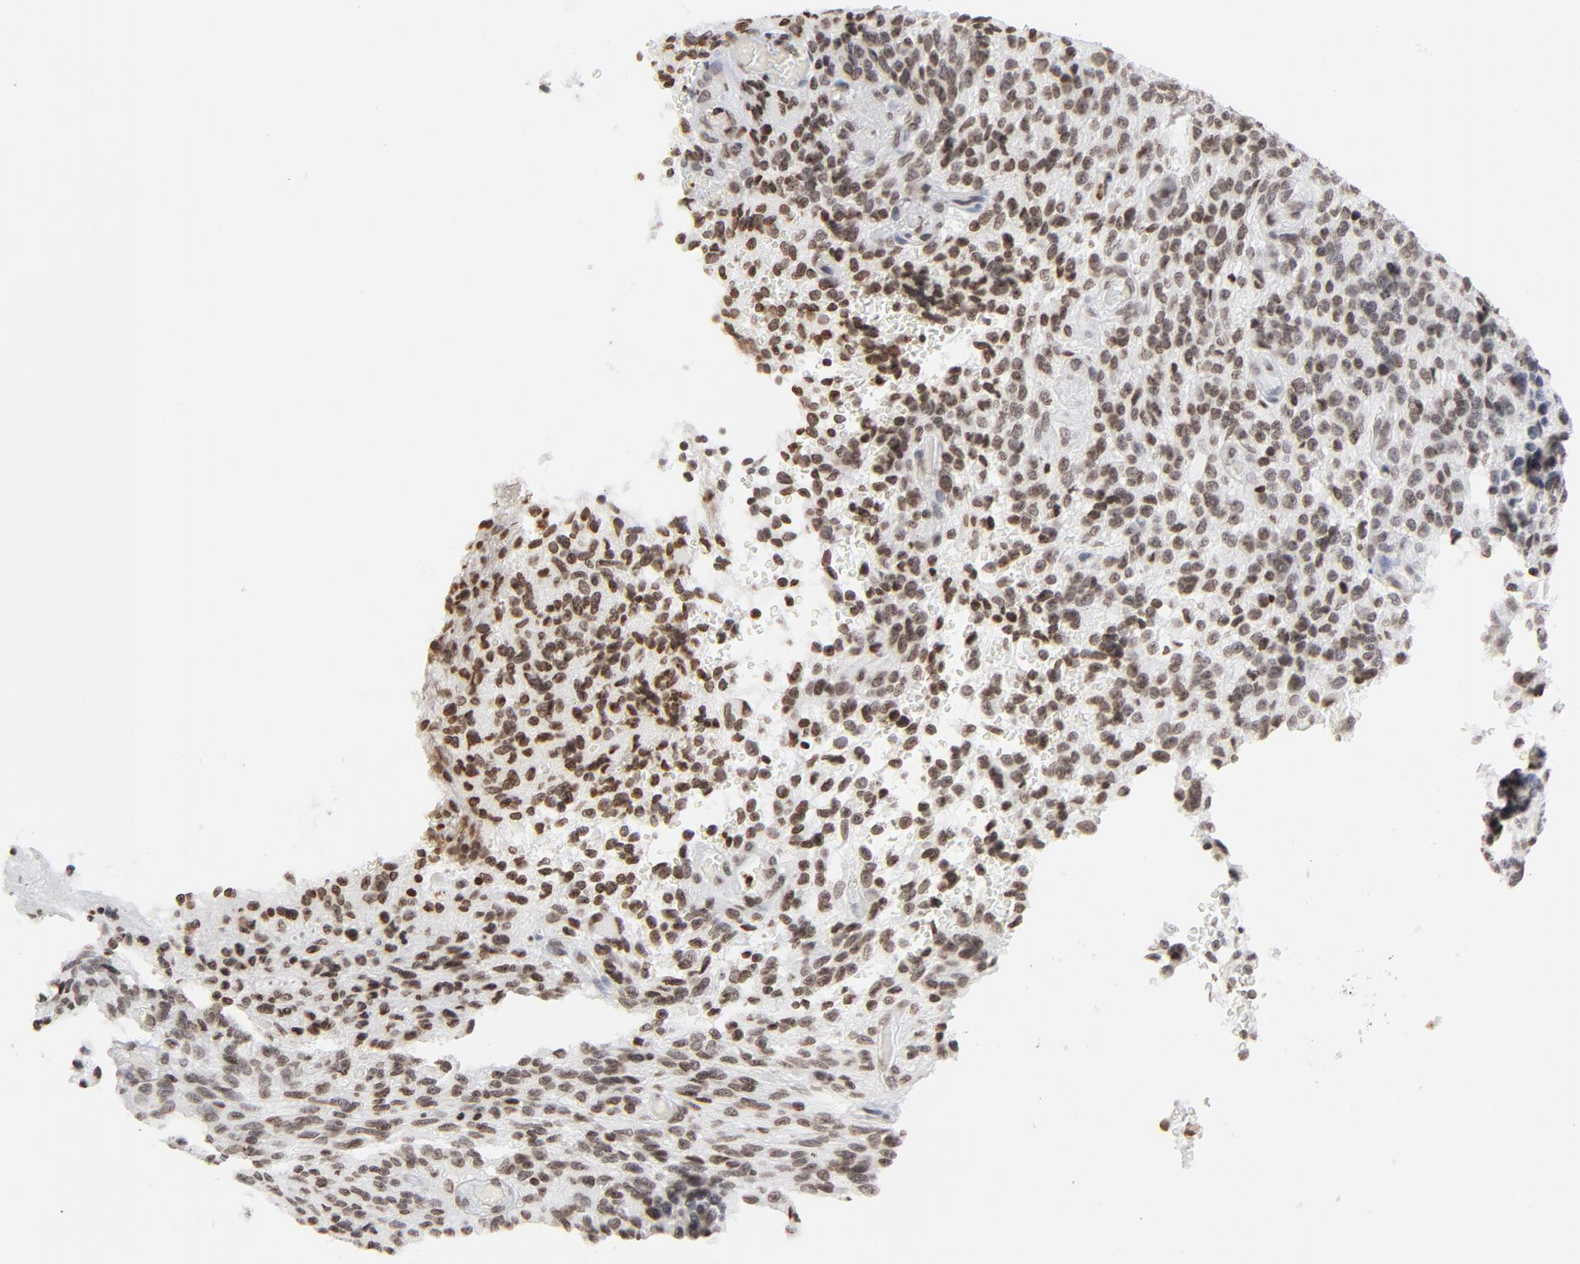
{"staining": {"intensity": "moderate", "quantity": ">75%", "location": "nuclear"}, "tissue": "glioma", "cell_type": "Tumor cells", "image_type": "cancer", "snomed": [{"axis": "morphology", "description": "Normal tissue, NOS"}, {"axis": "morphology", "description": "Glioma, malignant, High grade"}, {"axis": "topography", "description": "Cerebral cortex"}], "caption": "Immunohistochemical staining of human malignant glioma (high-grade) shows medium levels of moderate nuclear protein positivity in approximately >75% of tumor cells.", "gene": "H2AC12", "patient": {"sex": "male", "age": 56}}